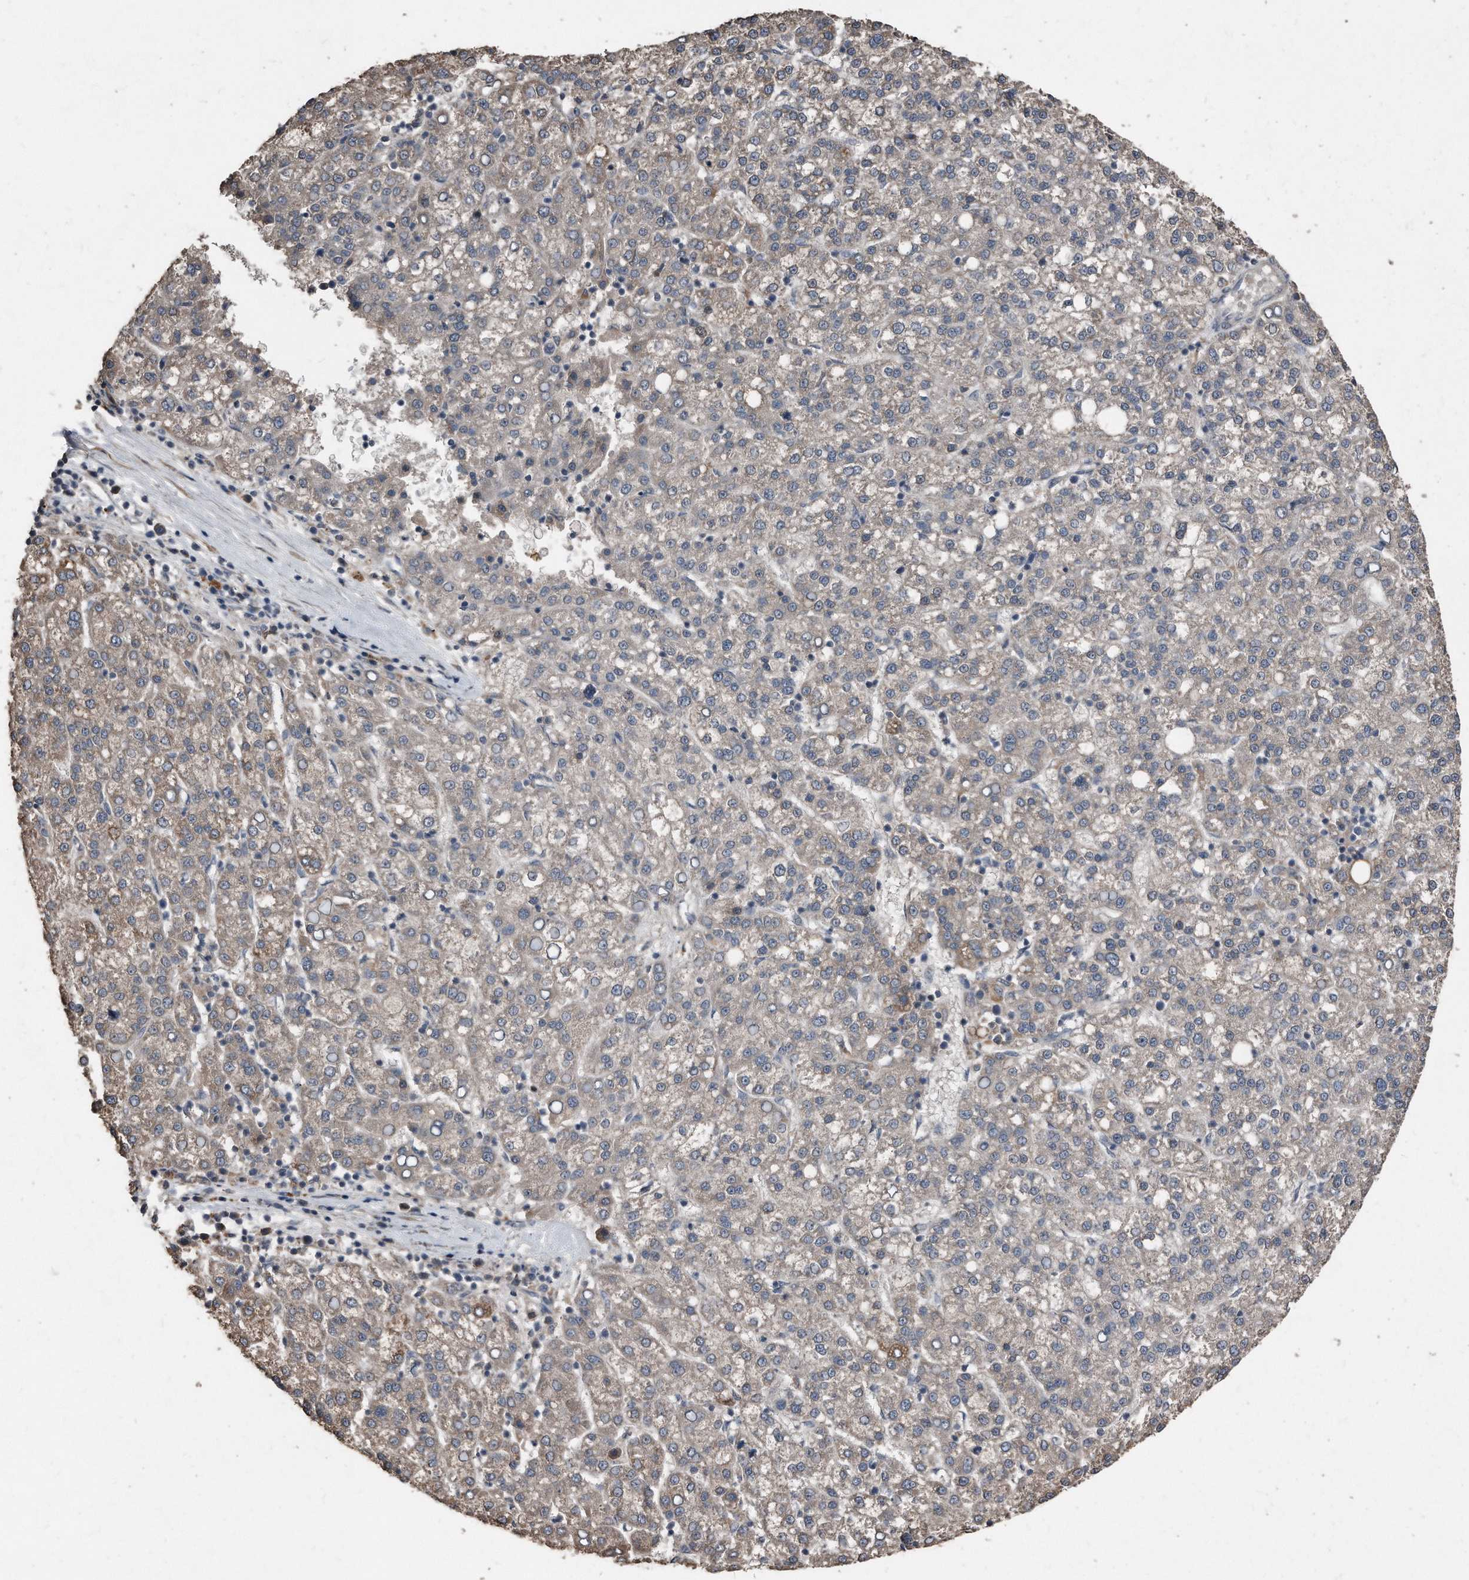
{"staining": {"intensity": "weak", "quantity": "<25%", "location": "cytoplasmic/membranous"}, "tissue": "liver cancer", "cell_type": "Tumor cells", "image_type": "cancer", "snomed": [{"axis": "morphology", "description": "Carcinoma, Hepatocellular, NOS"}, {"axis": "topography", "description": "Liver"}], "caption": "A high-resolution micrograph shows immunohistochemistry (IHC) staining of liver cancer, which shows no significant staining in tumor cells. The staining was performed using DAB (3,3'-diaminobenzidine) to visualize the protein expression in brown, while the nuclei were stained in blue with hematoxylin (Magnification: 20x).", "gene": "ANKRD10", "patient": {"sex": "female", "age": 58}}